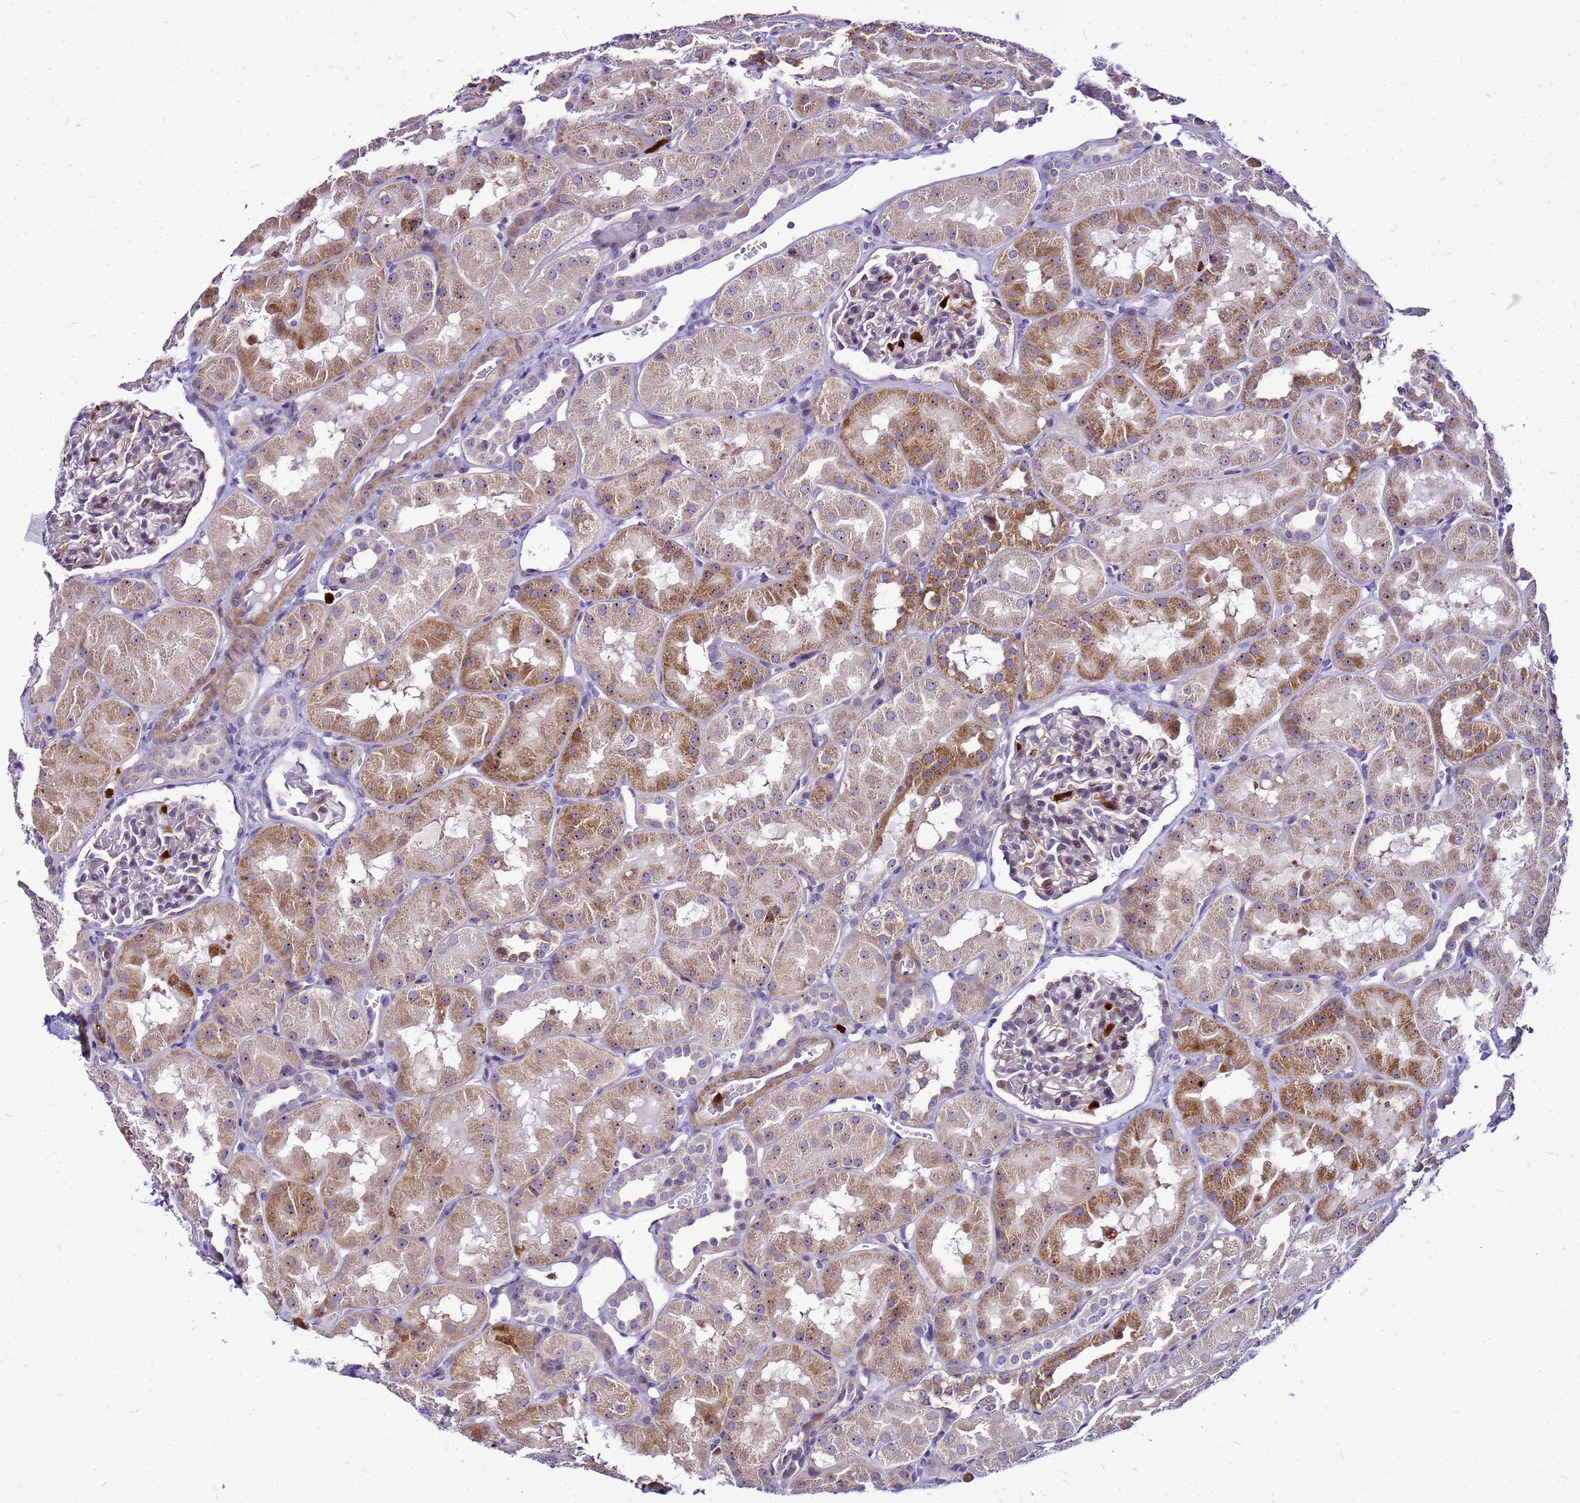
{"staining": {"intensity": "negative", "quantity": "none", "location": "none"}, "tissue": "kidney", "cell_type": "Cells in glomeruli", "image_type": "normal", "snomed": [{"axis": "morphology", "description": "Normal tissue, NOS"}, {"axis": "topography", "description": "Kidney"}, {"axis": "topography", "description": "Urinary bladder"}], "caption": "This photomicrograph is of benign kidney stained with immunohistochemistry (IHC) to label a protein in brown with the nuclei are counter-stained blue. There is no expression in cells in glomeruli. (Brightfield microscopy of DAB immunohistochemistry at high magnification).", "gene": "VPS4B", "patient": {"sex": "male", "age": 16}}